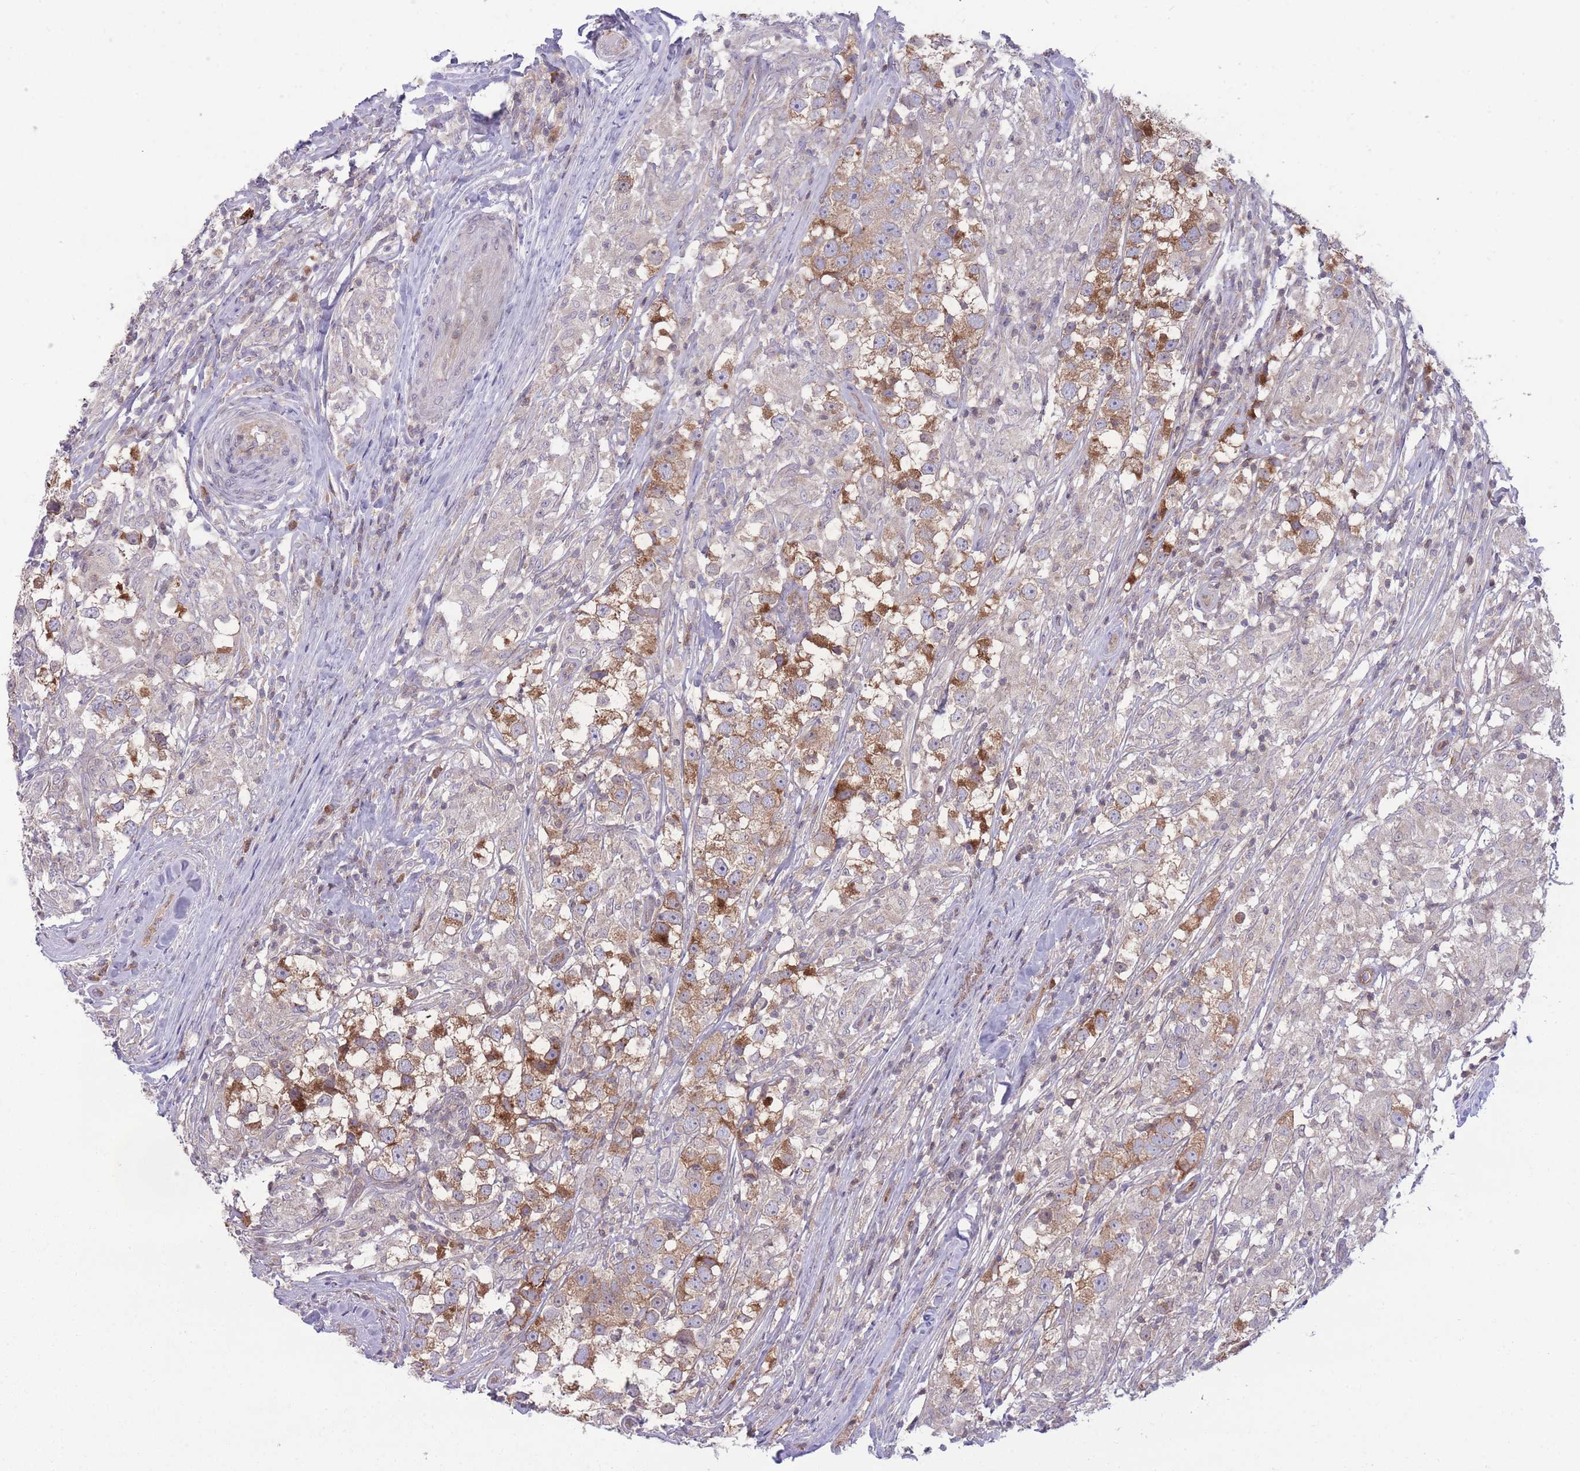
{"staining": {"intensity": "moderate", "quantity": ">75%", "location": "cytoplasmic/membranous"}, "tissue": "testis cancer", "cell_type": "Tumor cells", "image_type": "cancer", "snomed": [{"axis": "morphology", "description": "Seminoma, NOS"}, {"axis": "topography", "description": "Testis"}], "caption": "High-magnification brightfield microscopy of testis cancer stained with DAB (brown) and counterstained with hematoxylin (blue). tumor cells exhibit moderate cytoplasmic/membranous expression is present in approximately>75% of cells.", "gene": "RIC8A", "patient": {"sex": "male", "age": 46}}